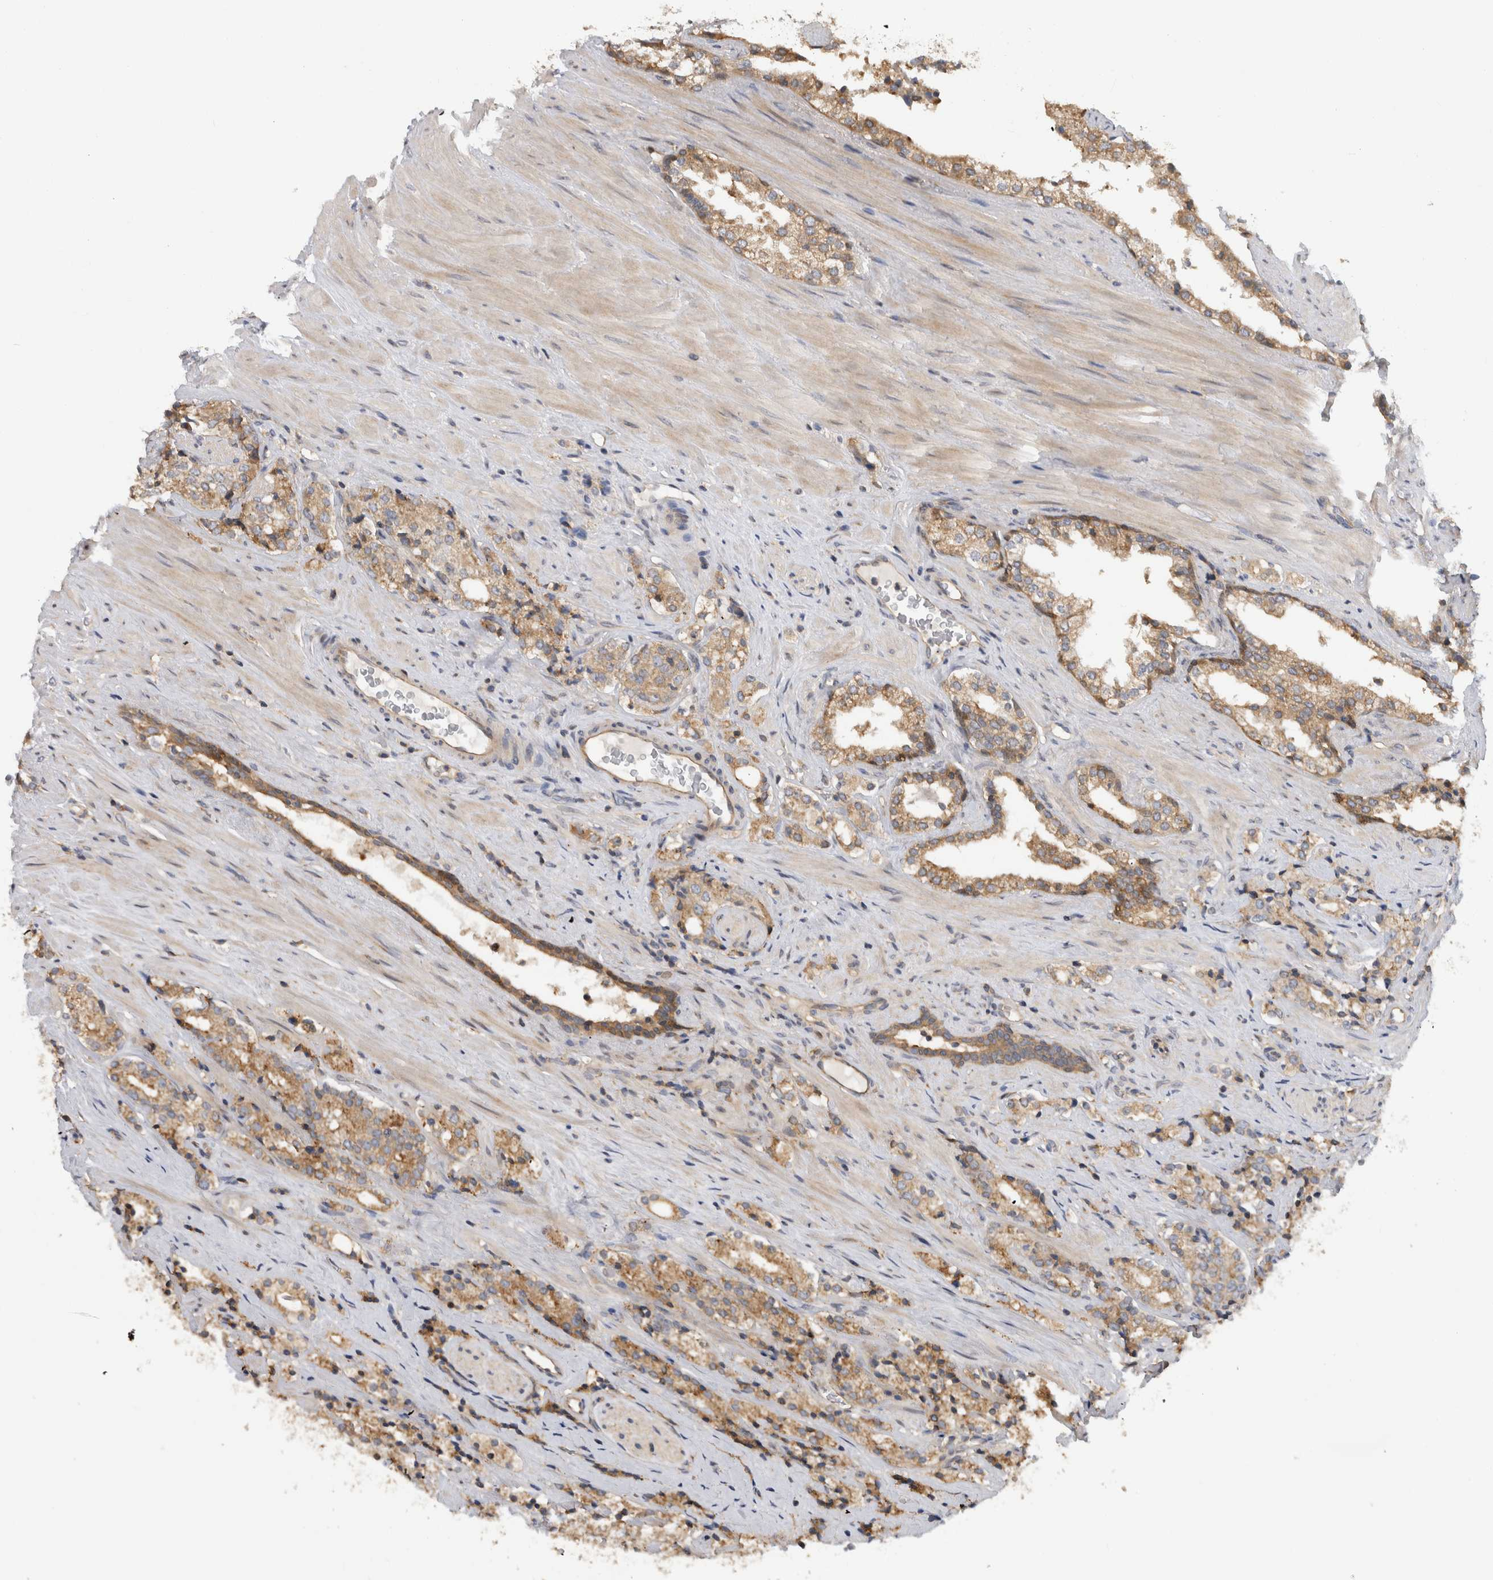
{"staining": {"intensity": "moderate", "quantity": "25%-75%", "location": "cytoplasmic/membranous"}, "tissue": "prostate cancer", "cell_type": "Tumor cells", "image_type": "cancer", "snomed": [{"axis": "morphology", "description": "Adenocarcinoma, High grade"}, {"axis": "topography", "description": "Prostate"}], "caption": "High-power microscopy captured an immunohistochemistry (IHC) micrograph of prostate cancer, revealing moderate cytoplasmic/membranous expression in about 25%-75% of tumor cells.", "gene": "PARP6", "patient": {"sex": "male", "age": 71}}